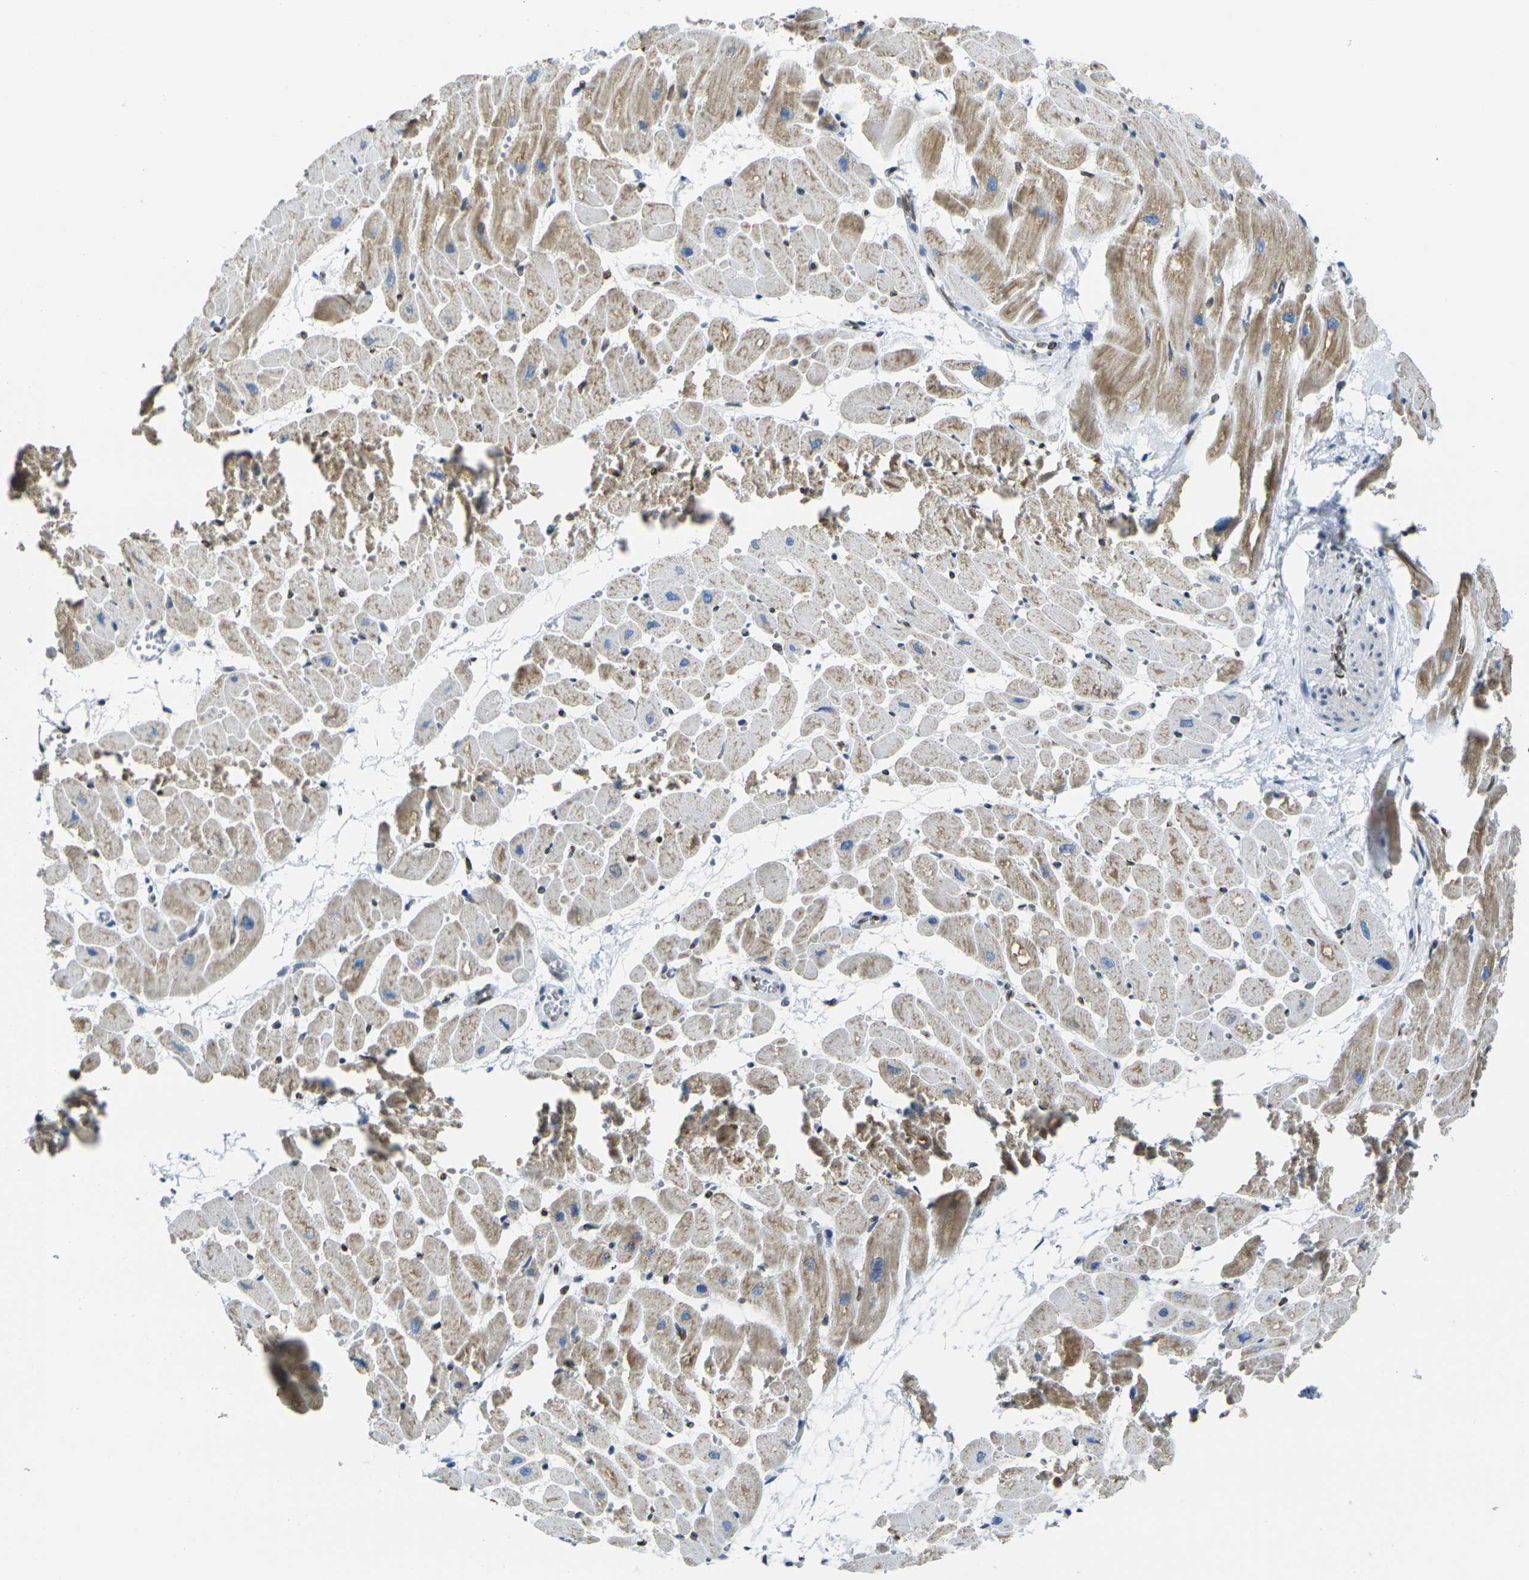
{"staining": {"intensity": "moderate", "quantity": ">75%", "location": "cytoplasmic/membranous"}, "tissue": "heart muscle", "cell_type": "Cardiomyocytes", "image_type": "normal", "snomed": [{"axis": "morphology", "description": "Normal tissue, NOS"}, {"axis": "topography", "description": "Heart"}], "caption": "Human heart muscle stained with a brown dye shows moderate cytoplasmic/membranous positive positivity in approximately >75% of cardiomyocytes.", "gene": "BRDT", "patient": {"sex": "male", "age": 45}}